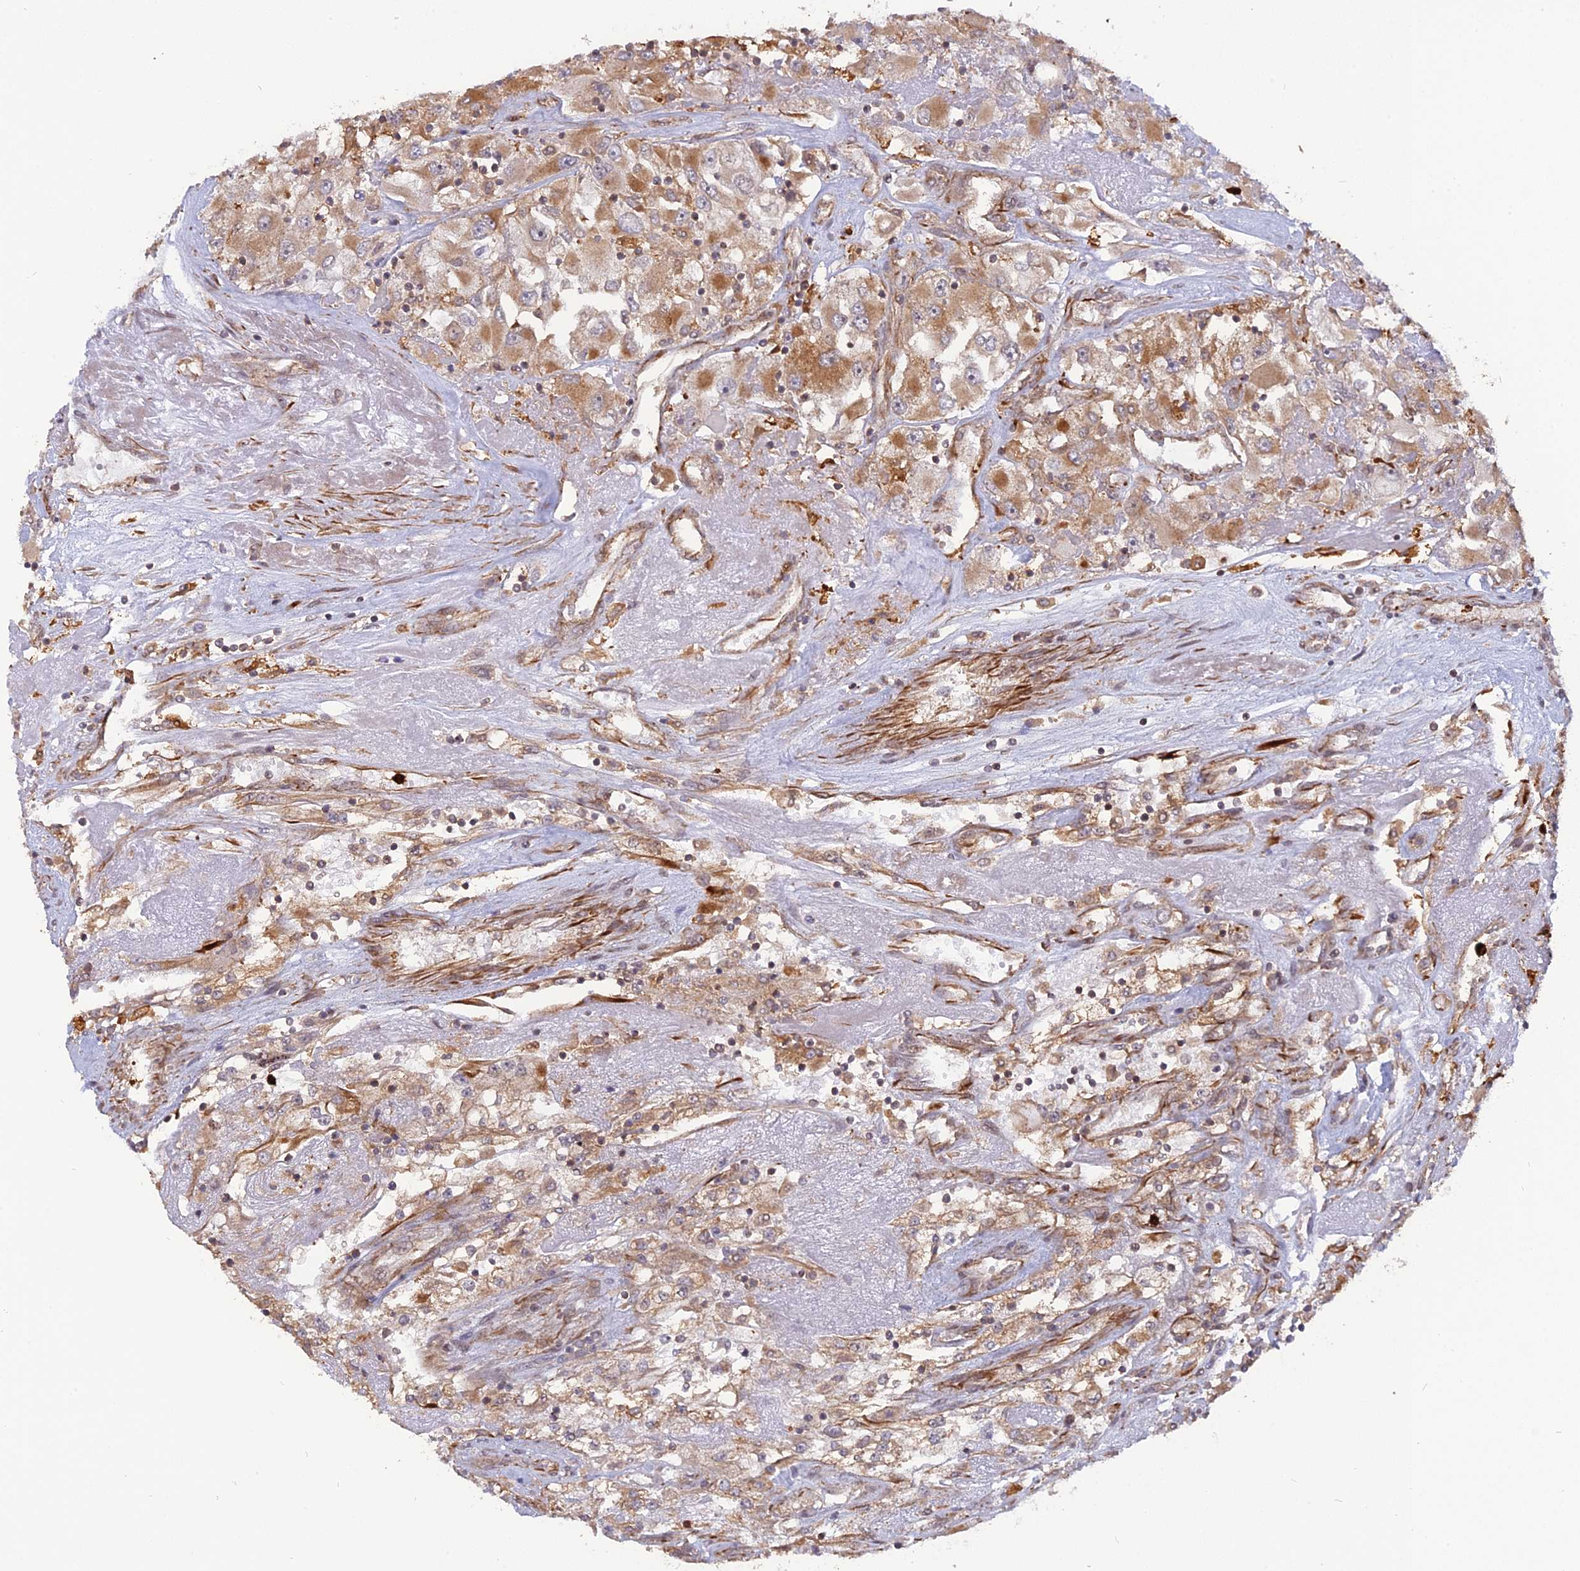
{"staining": {"intensity": "moderate", "quantity": ">75%", "location": "cytoplasmic/membranous"}, "tissue": "renal cancer", "cell_type": "Tumor cells", "image_type": "cancer", "snomed": [{"axis": "morphology", "description": "Adenocarcinoma, NOS"}, {"axis": "topography", "description": "Kidney"}], "caption": "IHC micrograph of neoplastic tissue: renal cancer (adenocarcinoma) stained using IHC displays medium levels of moderate protein expression localized specifically in the cytoplasmic/membranous of tumor cells, appearing as a cytoplasmic/membranous brown color.", "gene": "PHLDB3", "patient": {"sex": "female", "age": 52}}